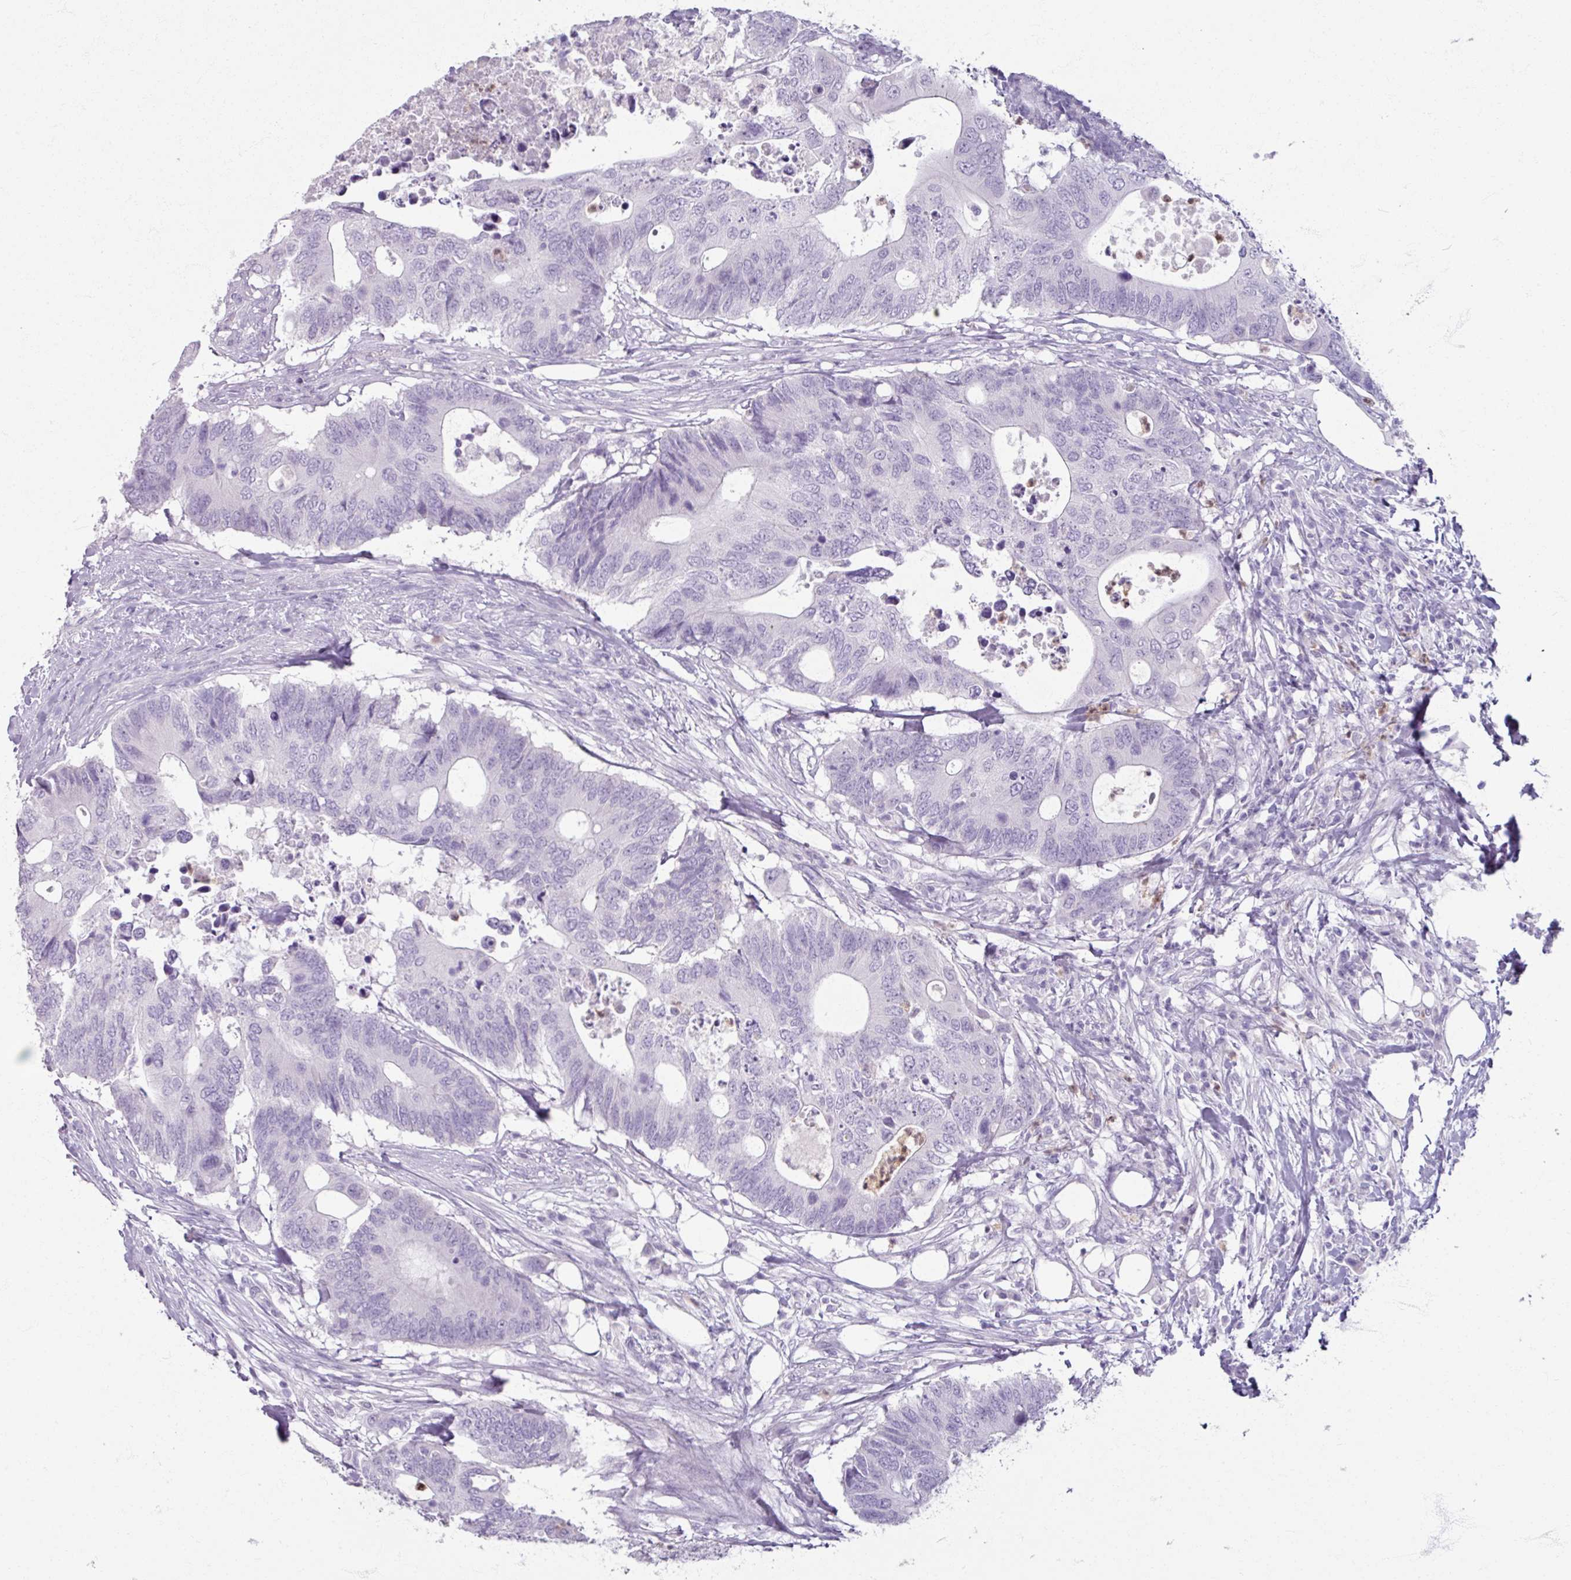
{"staining": {"intensity": "negative", "quantity": "none", "location": "none"}, "tissue": "colorectal cancer", "cell_type": "Tumor cells", "image_type": "cancer", "snomed": [{"axis": "morphology", "description": "Adenocarcinoma, NOS"}, {"axis": "topography", "description": "Colon"}], "caption": "Histopathology image shows no significant protein expression in tumor cells of colorectal cancer.", "gene": "ARG1", "patient": {"sex": "male", "age": 71}}